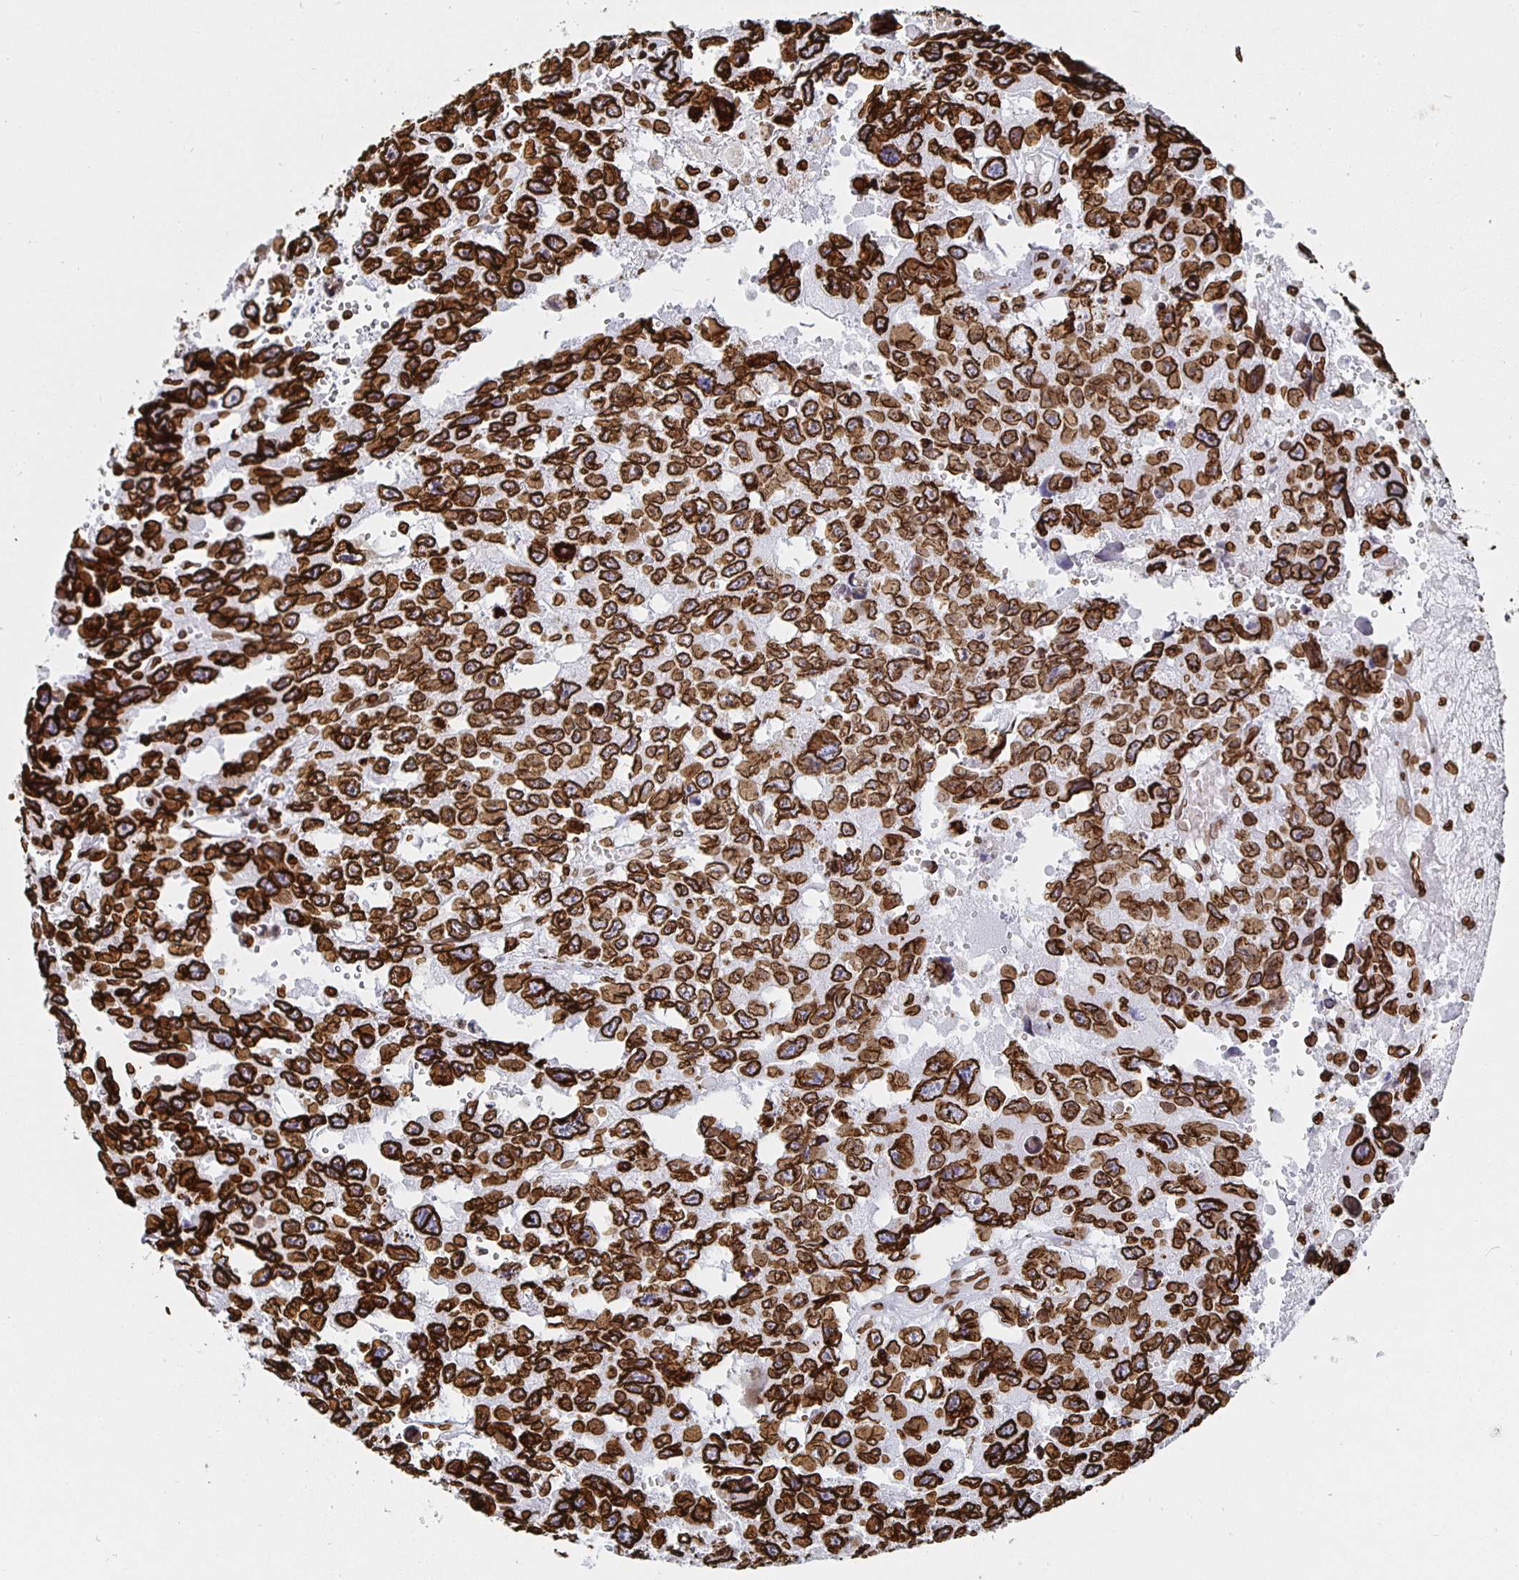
{"staining": {"intensity": "strong", "quantity": ">75%", "location": "cytoplasmic/membranous,nuclear"}, "tissue": "testis cancer", "cell_type": "Tumor cells", "image_type": "cancer", "snomed": [{"axis": "morphology", "description": "Seminoma, NOS"}, {"axis": "topography", "description": "Testis"}], "caption": "About >75% of tumor cells in human testis cancer (seminoma) reveal strong cytoplasmic/membranous and nuclear protein expression as visualized by brown immunohistochemical staining.", "gene": "LMNB1", "patient": {"sex": "male", "age": 26}}